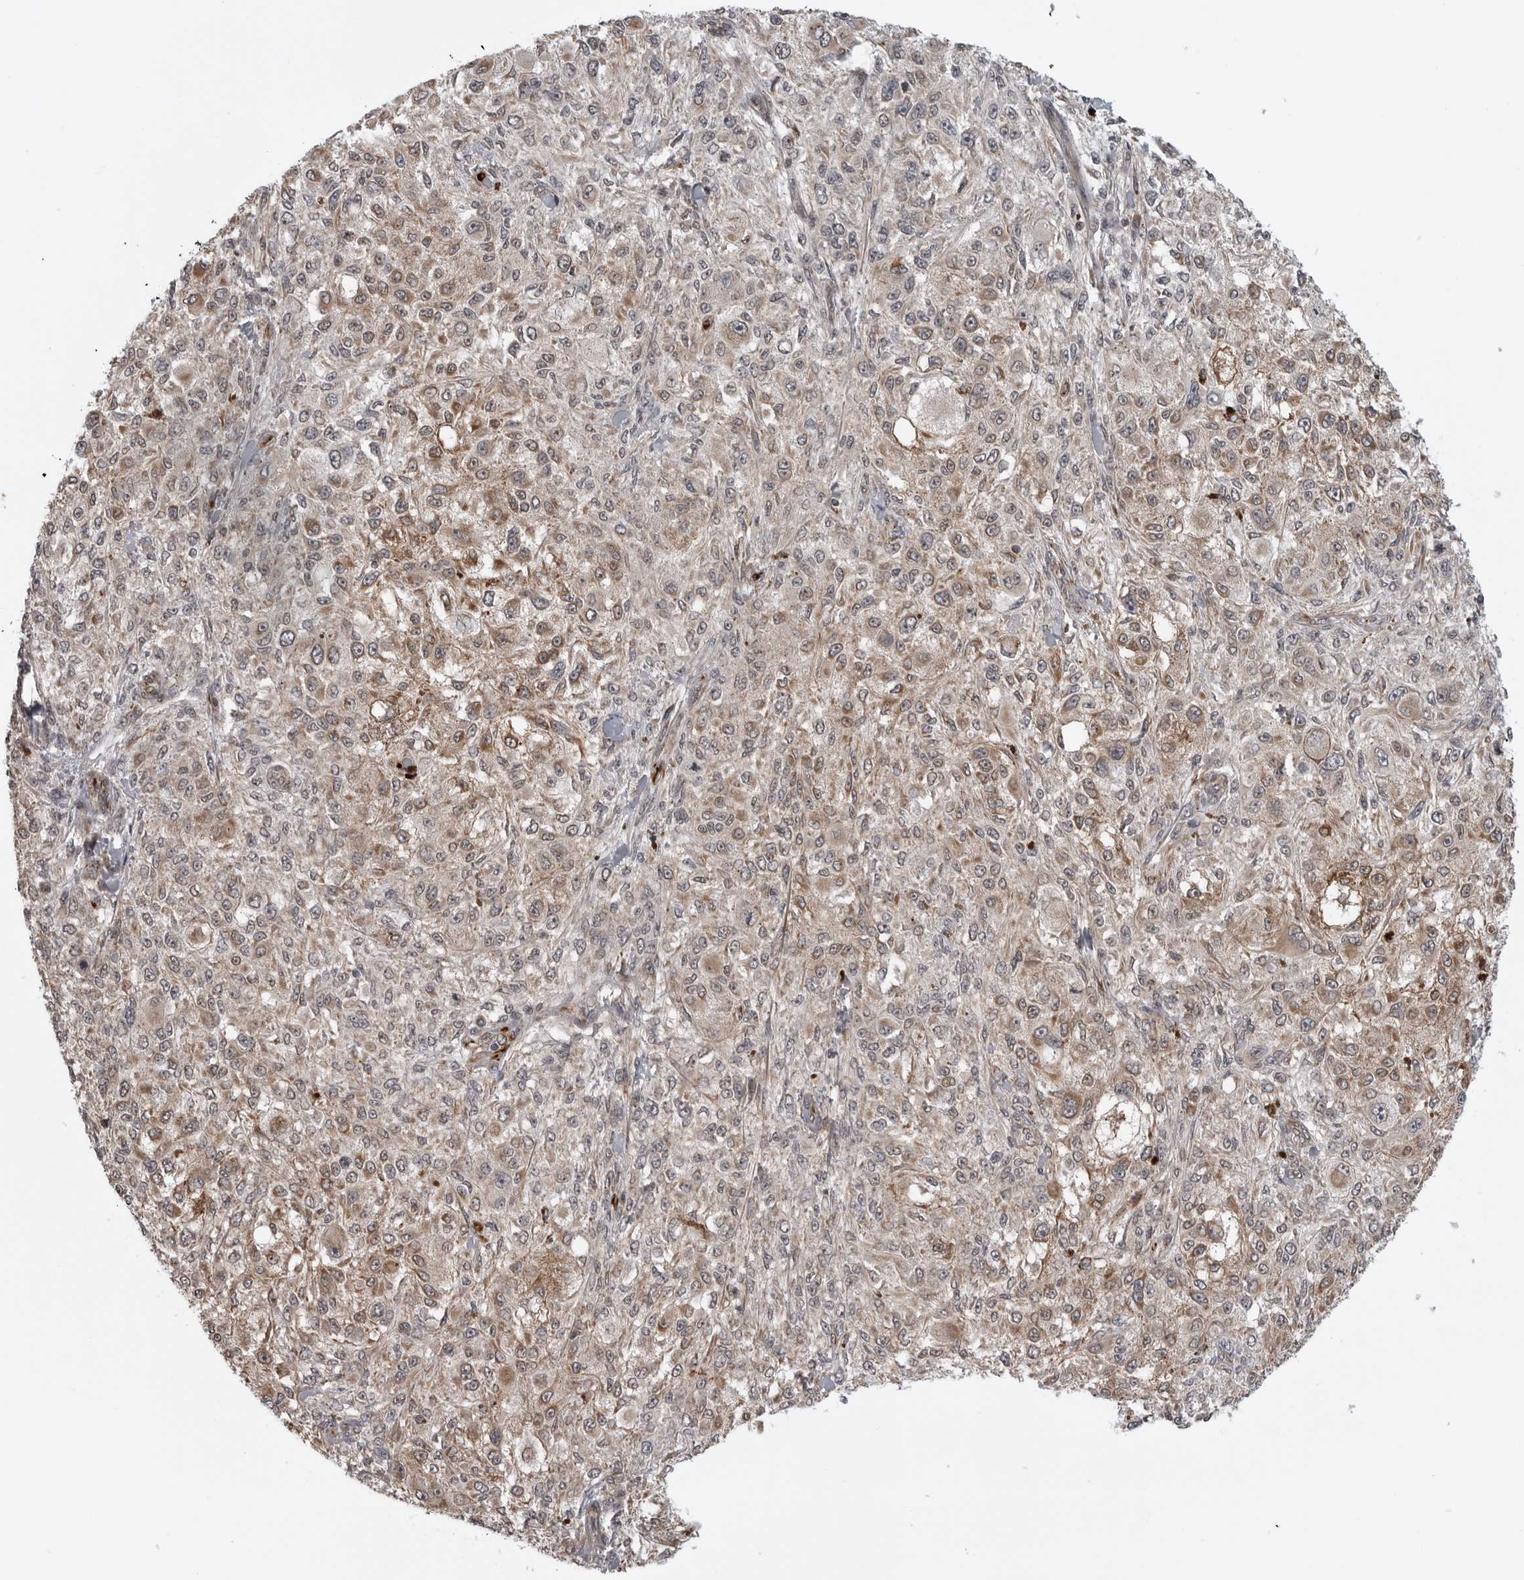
{"staining": {"intensity": "moderate", "quantity": "25%-75%", "location": "cytoplasmic/membranous"}, "tissue": "melanoma", "cell_type": "Tumor cells", "image_type": "cancer", "snomed": [{"axis": "morphology", "description": "Necrosis, NOS"}, {"axis": "morphology", "description": "Malignant melanoma, NOS"}, {"axis": "topography", "description": "Skin"}], "caption": "Human melanoma stained for a protein (brown) shows moderate cytoplasmic/membranous positive staining in approximately 25%-75% of tumor cells.", "gene": "FAAP100", "patient": {"sex": "female", "age": 87}}